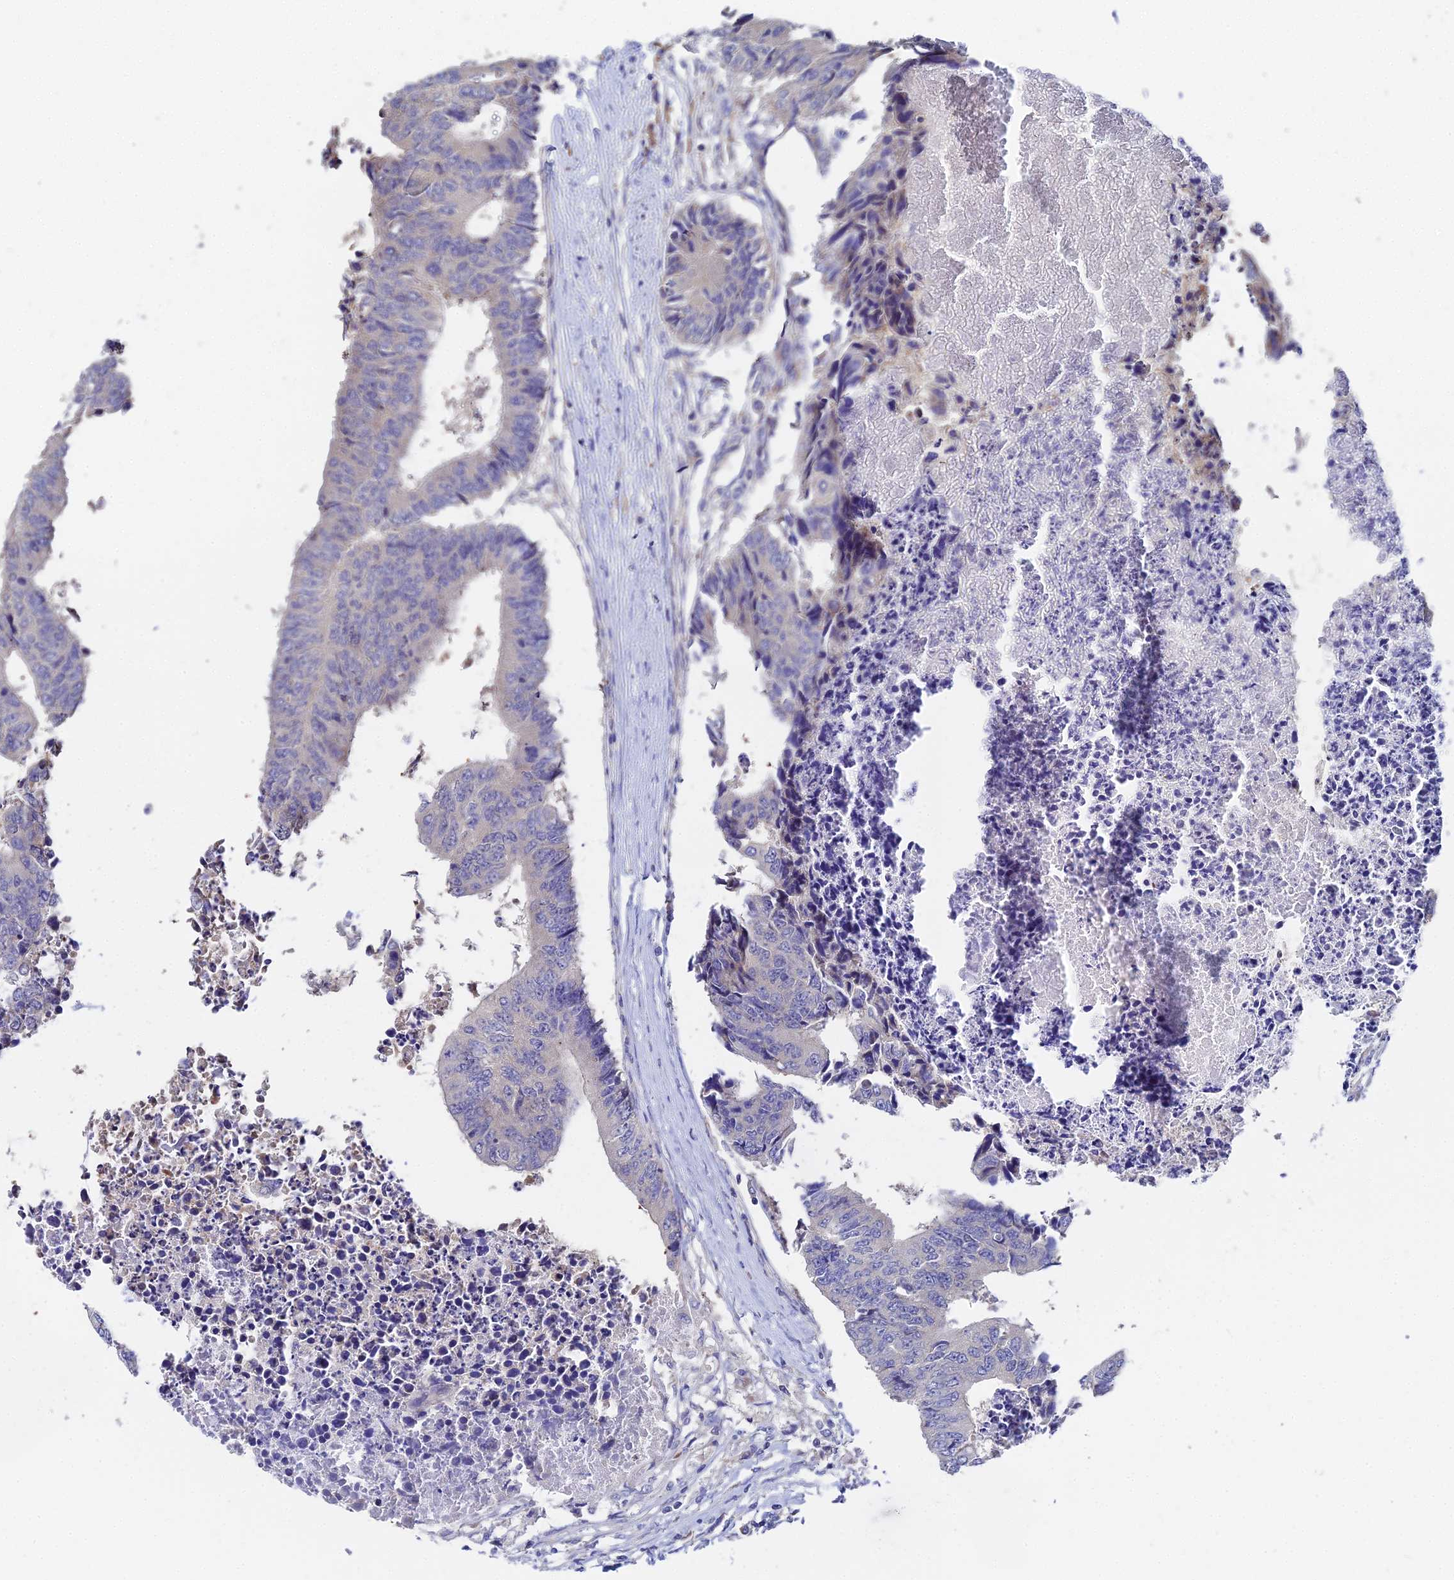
{"staining": {"intensity": "negative", "quantity": "none", "location": "none"}, "tissue": "colorectal cancer", "cell_type": "Tumor cells", "image_type": "cancer", "snomed": [{"axis": "morphology", "description": "Adenocarcinoma, NOS"}, {"axis": "topography", "description": "Rectum"}], "caption": "This is a micrograph of immunohistochemistry staining of adenocarcinoma (colorectal), which shows no staining in tumor cells. The staining was performed using DAB (3,3'-diaminobenzidine) to visualize the protein expression in brown, while the nuclei were stained in blue with hematoxylin (Magnification: 20x).", "gene": "UBE2L3", "patient": {"sex": "male", "age": 84}}